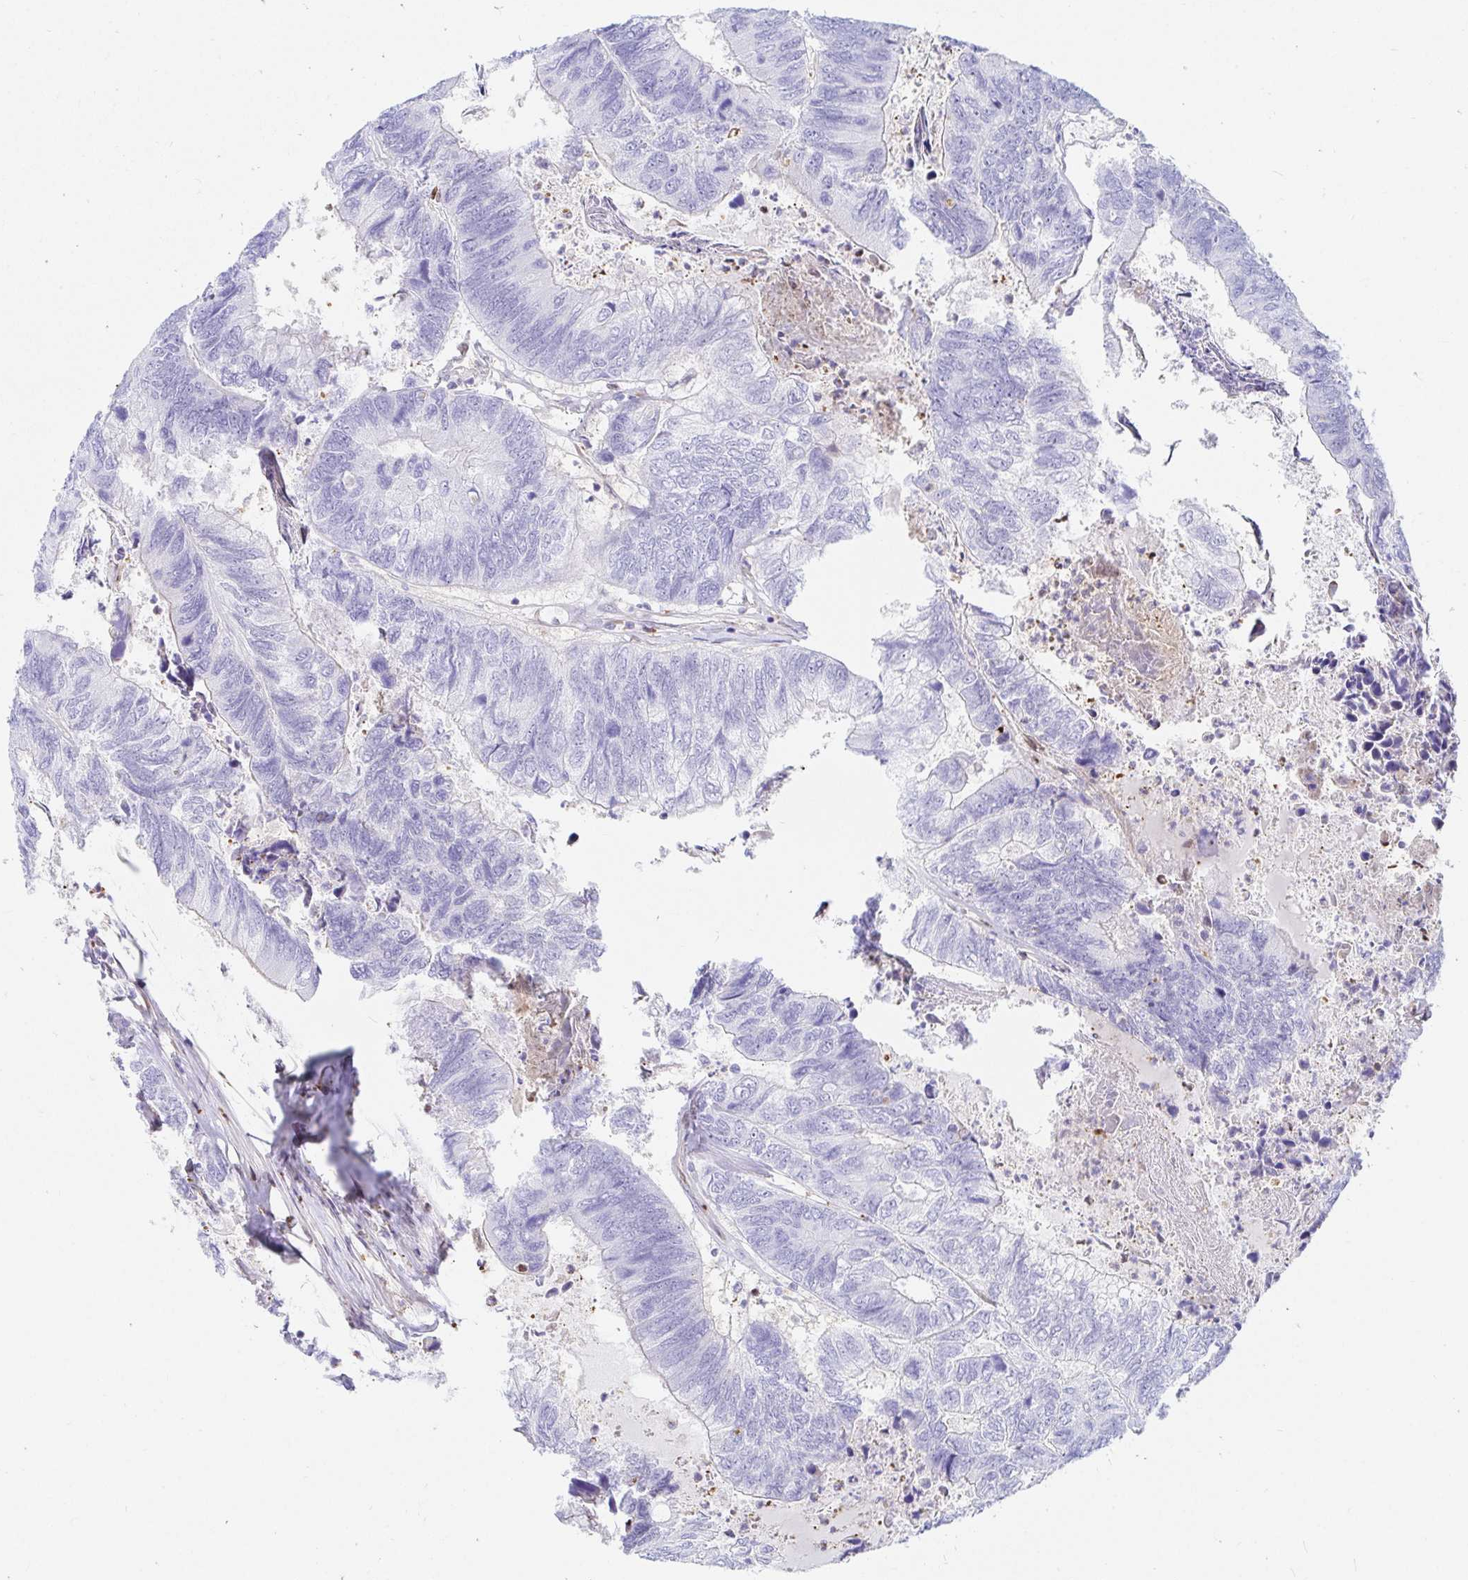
{"staining": {"intensity": "negative", "quantity": "none", "location": "none"}, "tissue": "colorectal cancer", "cell_type": "Tumor cells", "image_type": "cancer", "snomed": [{"axis": "morphology", "description": "Adenocarcinoma, NOS"}, {"axis": "topography", "description": "Colon"}], "caption": "Immunohistochemistry of colorectal adenocarcinoma displays no expression in tumor cells. The staining was performed using DAB to visualize the protein expression in brown, while the nuclei were stained in blue with hematoxylin (Magnification: 20x).", "gene": "HINFP", "patient": {"sex": "female", "age": 67}}